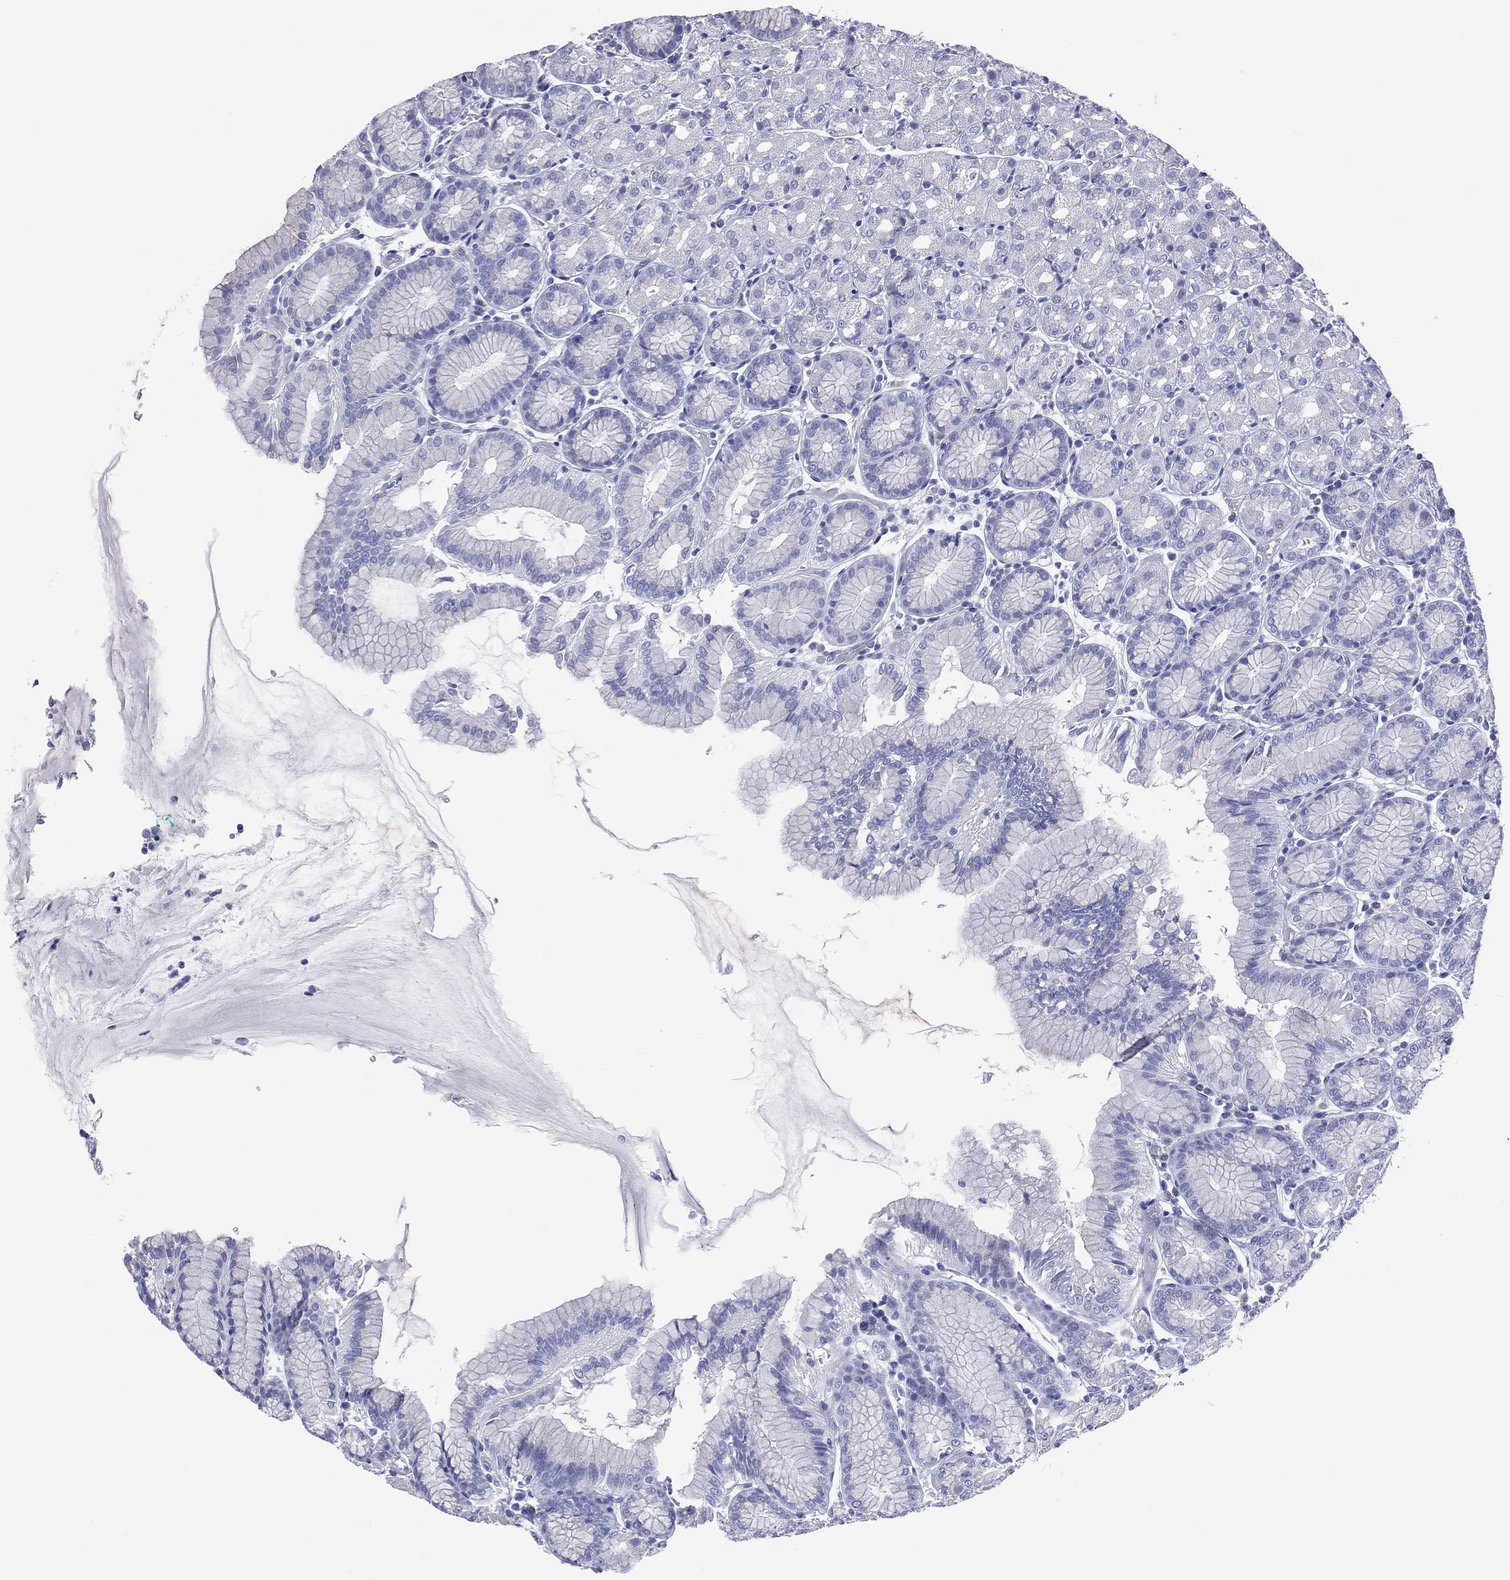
{"staining": {"intensity": "negative", "quantity": "none", "location": "none"}, "tissue": "stomach", "cell_type": "Glandular cells", "image_type": "normal", "snomed": [{"axis": "morphology", "description": "Normal tissue, NOS"}, {"axis": "morphology", "description": "Adenocarcinoma, NOS"}, {"axis": "topography", "description": "Stomach"}], "caption": "Glandular cells are negative for protein expression in unremarkable human stomach. Brightfield microscopy of immunohistochemistry (IHC) stained with DAB (3,3'-diaminobenzidine) (brown) and hematoxylin (blue), captured at high magnification.", "gene": "MLN", "patient": {"sex": "female", "age": 81}}